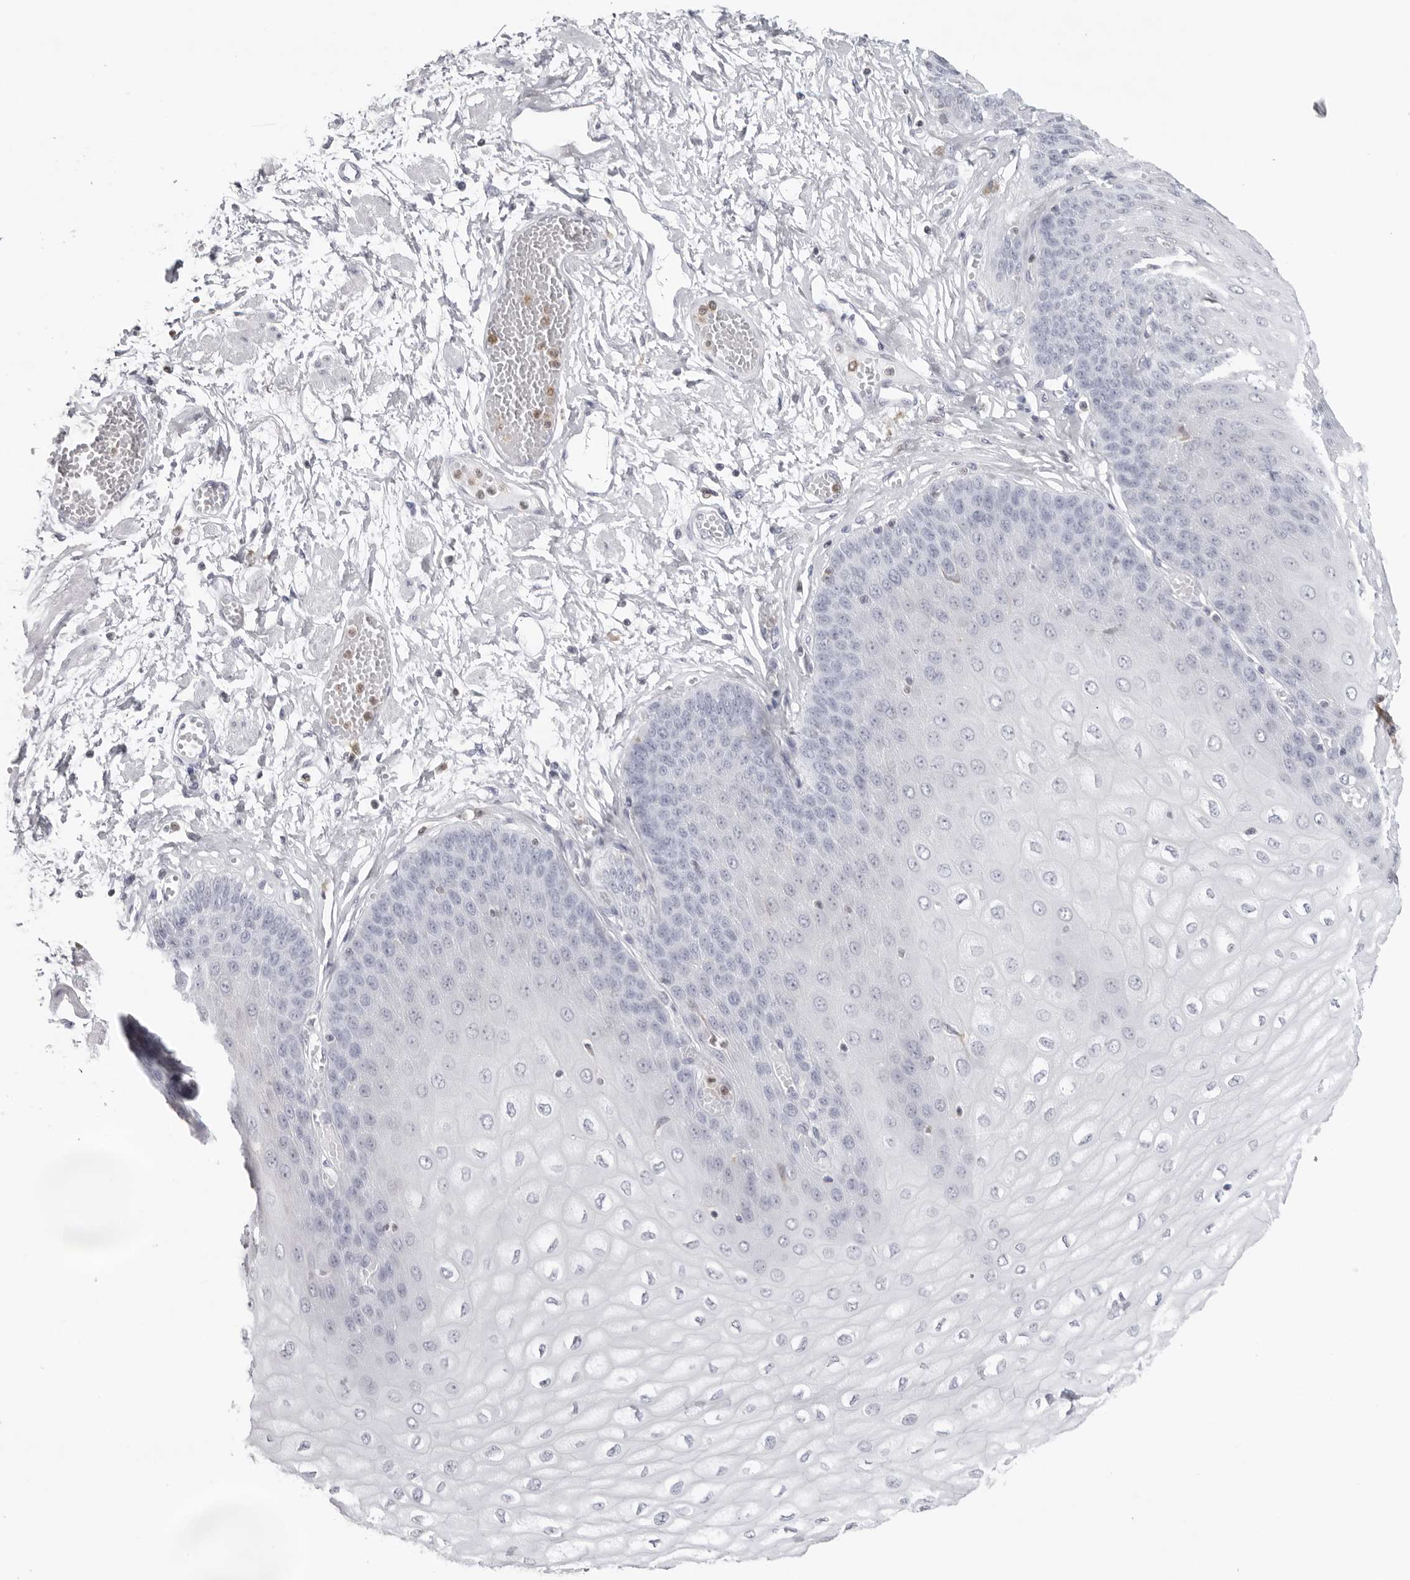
{"staining": {"intensity": "negative", "quantity": "none", "location": "none"}, "tissue": "esophagus", "cell_type": "Squamous epithelial cells", "image_type": "normal", "snomed": [{"axis": "morphology", "description": "Normal tissue, NOS"}, {"axis": "topography", "description": "Esophagus"}], "caption": "Squamous epithelial cells are negative for protein expression in unremarkable human esophagus. The staining is performed using DAB (3,3'-diaminobenzidine) brown chromogen with nuclei counter-stained in using hematoxylin.", "gene": "FMNL1", "patient": {"sex": "male", "age": 60}}